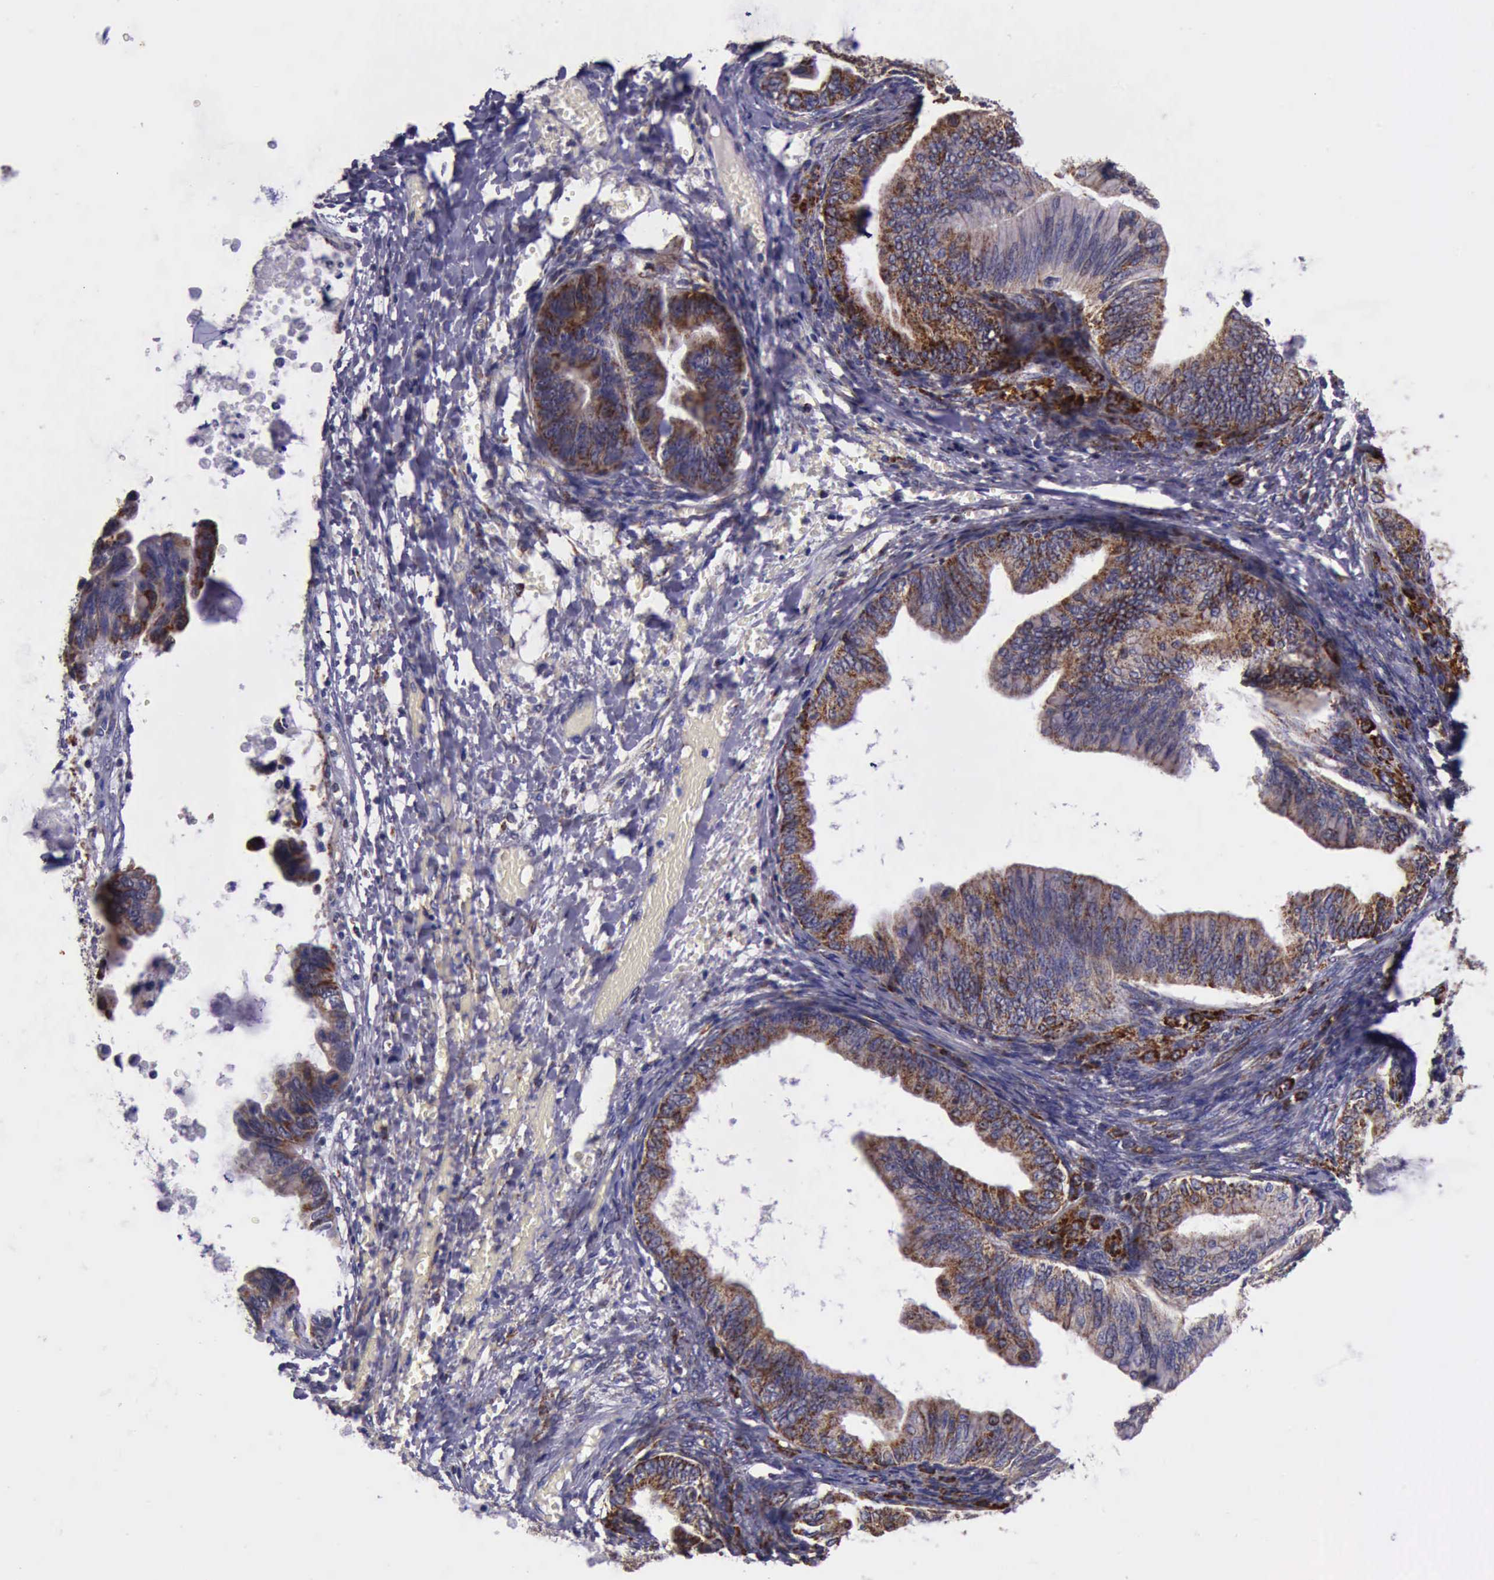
{"staining": {"intensity": "moderate", "quantity": ">75%", "location": "cytoplasmic/membranous"}, "tissue": "ovarian cancer", "cell_type": "Tumor cells", "image_type": "cancer", "snomed": [{"axis": "morphology", "description": "Cystadenocarcinoma, mucinous, NOS"}, {"axis": "topography", "description": "Ovary"}], "caption": "This is an image of immunohistochemistry (IHC) staining of mucinous cystadenocarcinoma (ovarian), which shows moderate positivity in the cytoplasmic/membranous of tumor cells.", "gene": "TXN2", "patient": {"sex": "female", "age": 36}}